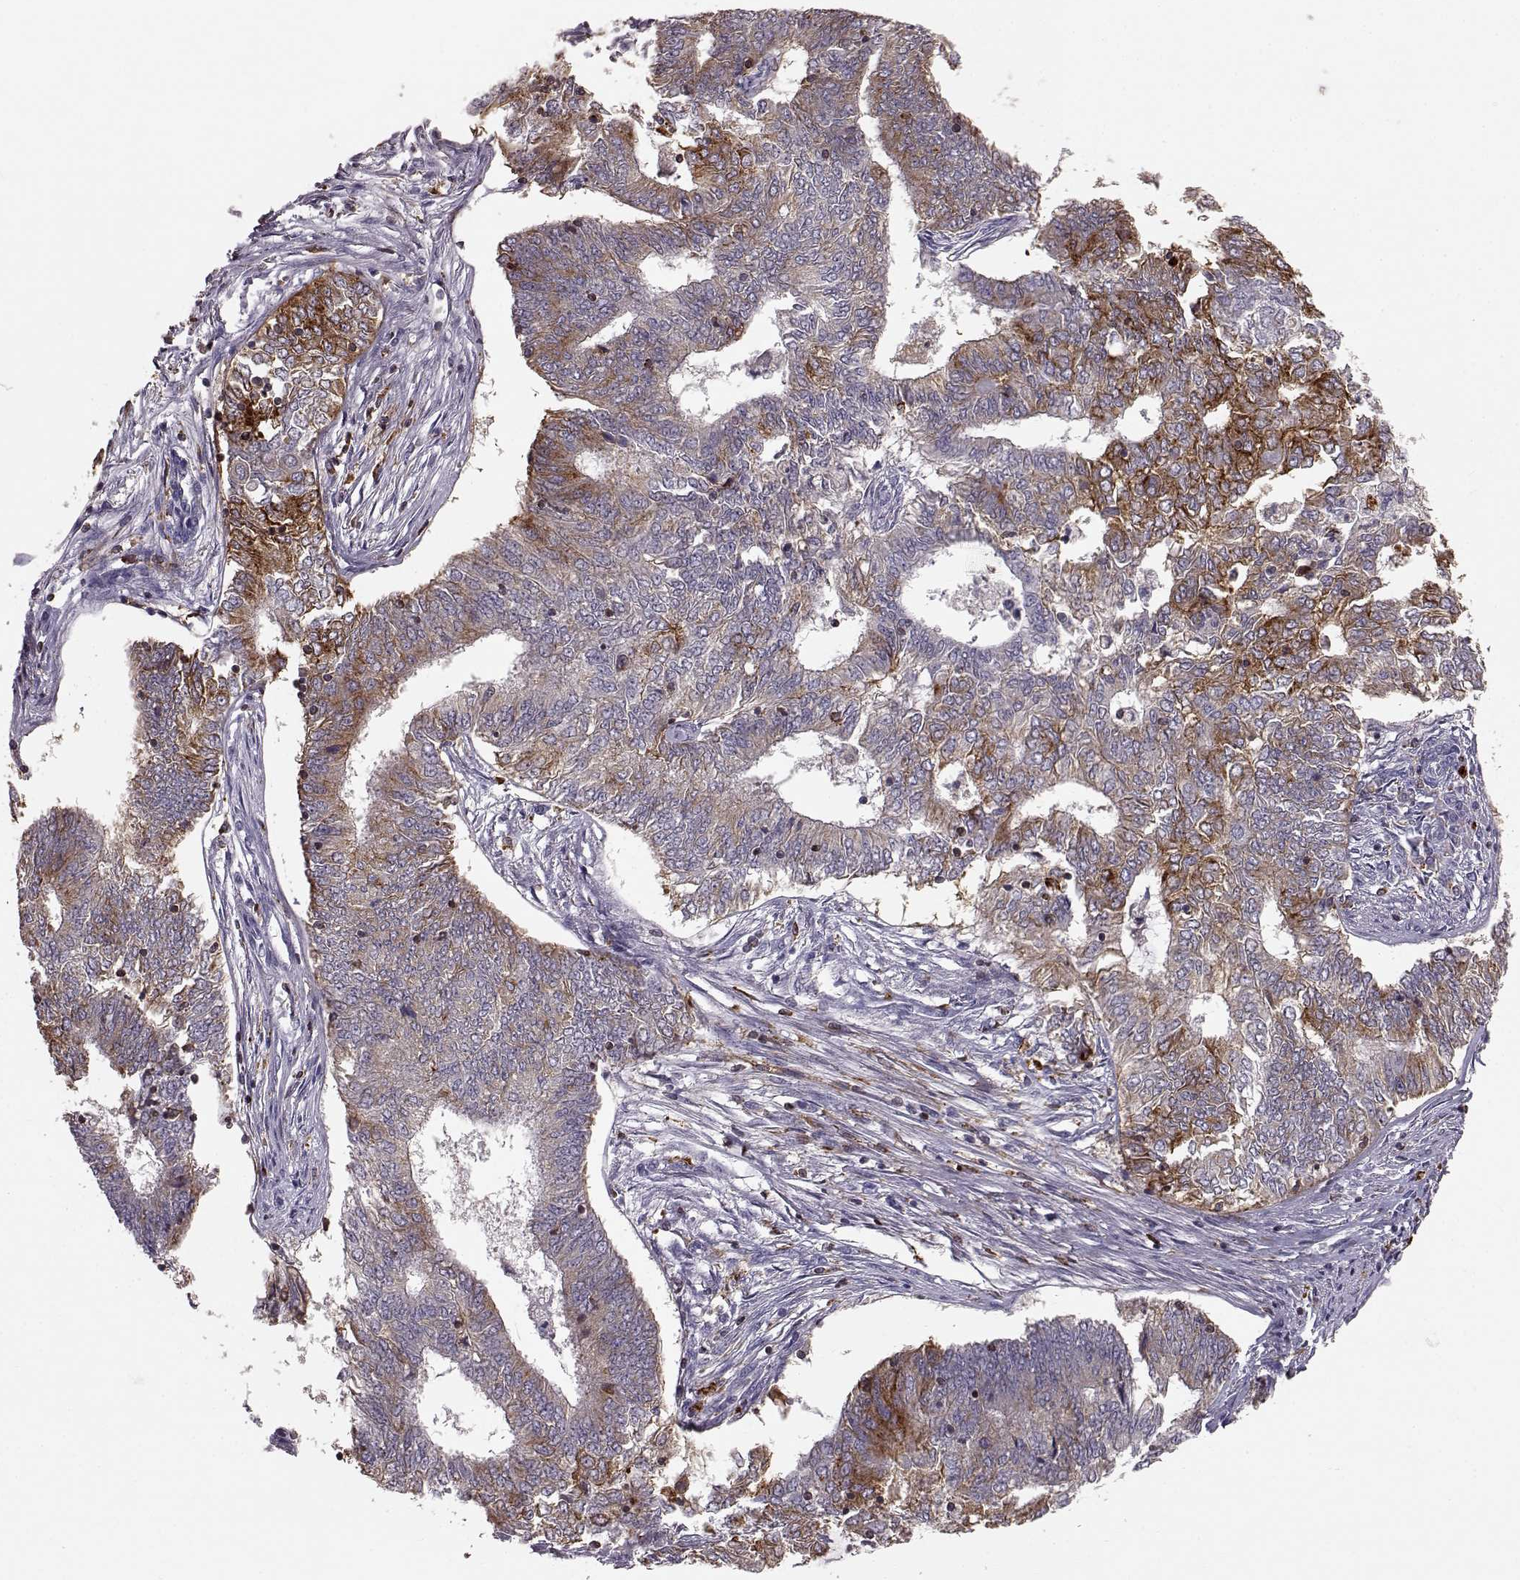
{"staining": {"intensity": "moderate", "quantity": "<25%", "location": "cytoplasmic/membranous"}, "tissue": "endometrial cancer", "cell_type": "Tumor cells", "image_type": "cancer", "snomed": [{"axis": "morphology", "description": "Adenocarcinoma, NOS"}, {"axis": "topography", "description": "Endometrium"}], "caption": "Immunohistochemistry staining of endometrial cancer, which exhibits low levels of moderate cytoplasmic/membranous positivity in about <25% of tumor cells indicating moderate cytoplasmic/membranous protein staining. The staining was performed using DAB (3,3'-diaminobenzidine) (brown) for protein detection and nuclei were counterstained in hematoxylin (blue).", "gene": "CCNF", "patient": {"sex": "female", "age": 62}}